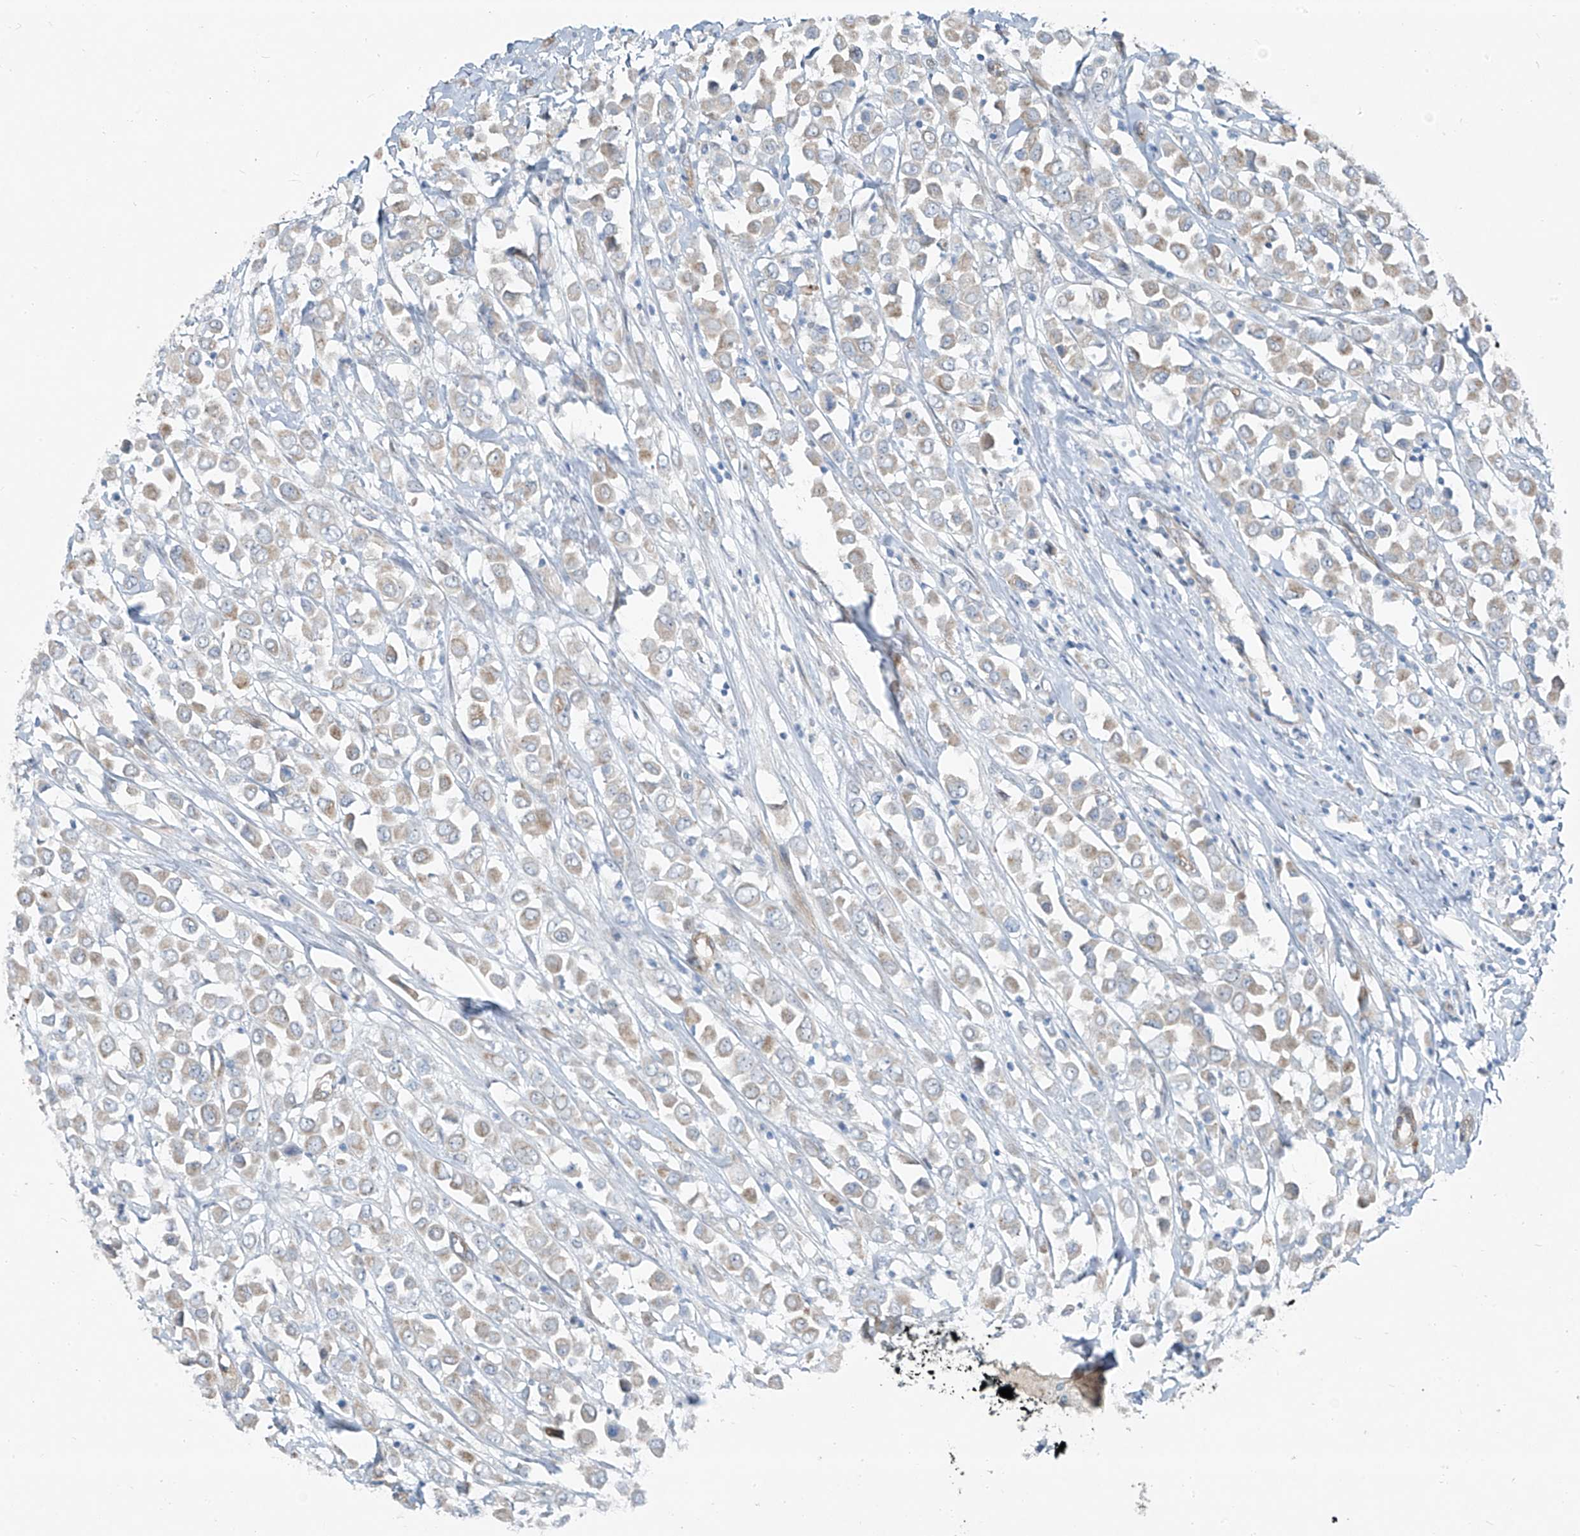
{"staining": {"intensity": "weak", "quantity": "25%-75%", "location": "cytoplasmic/membranous"}, "tissue": "breast cancer", "cell_type": "Tumor cells", "image_type": "cancer", "snomed": [{"axis": "morphology", "description": "Duct carcinoma"}, {"axis": "topography", "description": "Breast"}], "caption": "A brown stain labels weak cytoplasmic/membranous staining of a protein in breast infiltrating ductal carcinoma tumor cells.", "gene": "TNS2", "patient": {"sex": "female", "age": 61}}